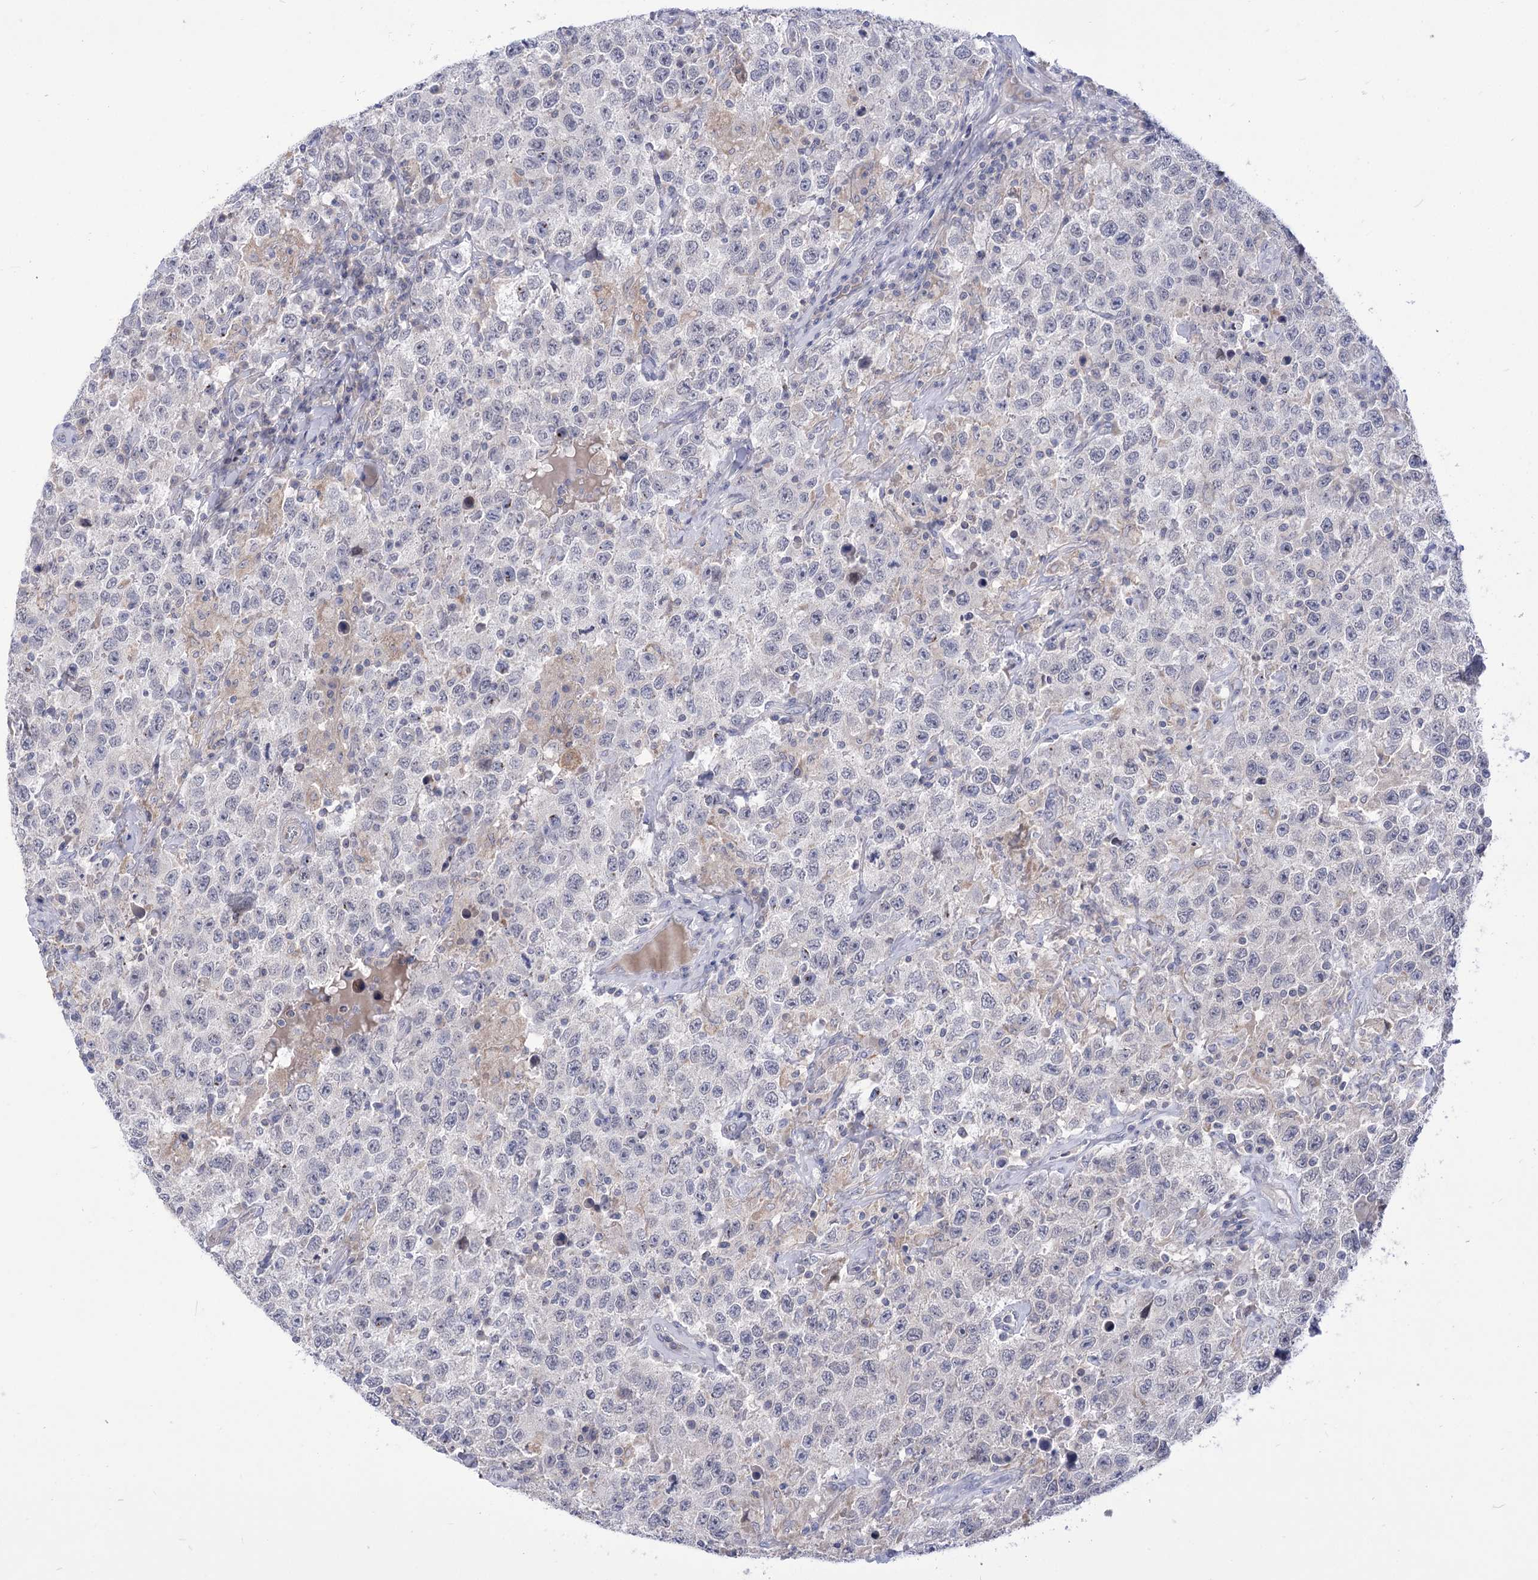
{"staining": {"intensity": "negative", "quantity": "none", "location": "none"}, "tissue": "testis cancer", "cell_type": "Tumor cells", "image_type": "cancer", "snomed": [{"axis": "morphology", "description": "Seminoma, NOS"}, {"axis": "topography", "description": "Testis"}], "caption": "Protein analysis of testis cancer displays no significant expression in tumor cells.", "gene": "HELT", "patient": {"sex": "male", "age": 41}}